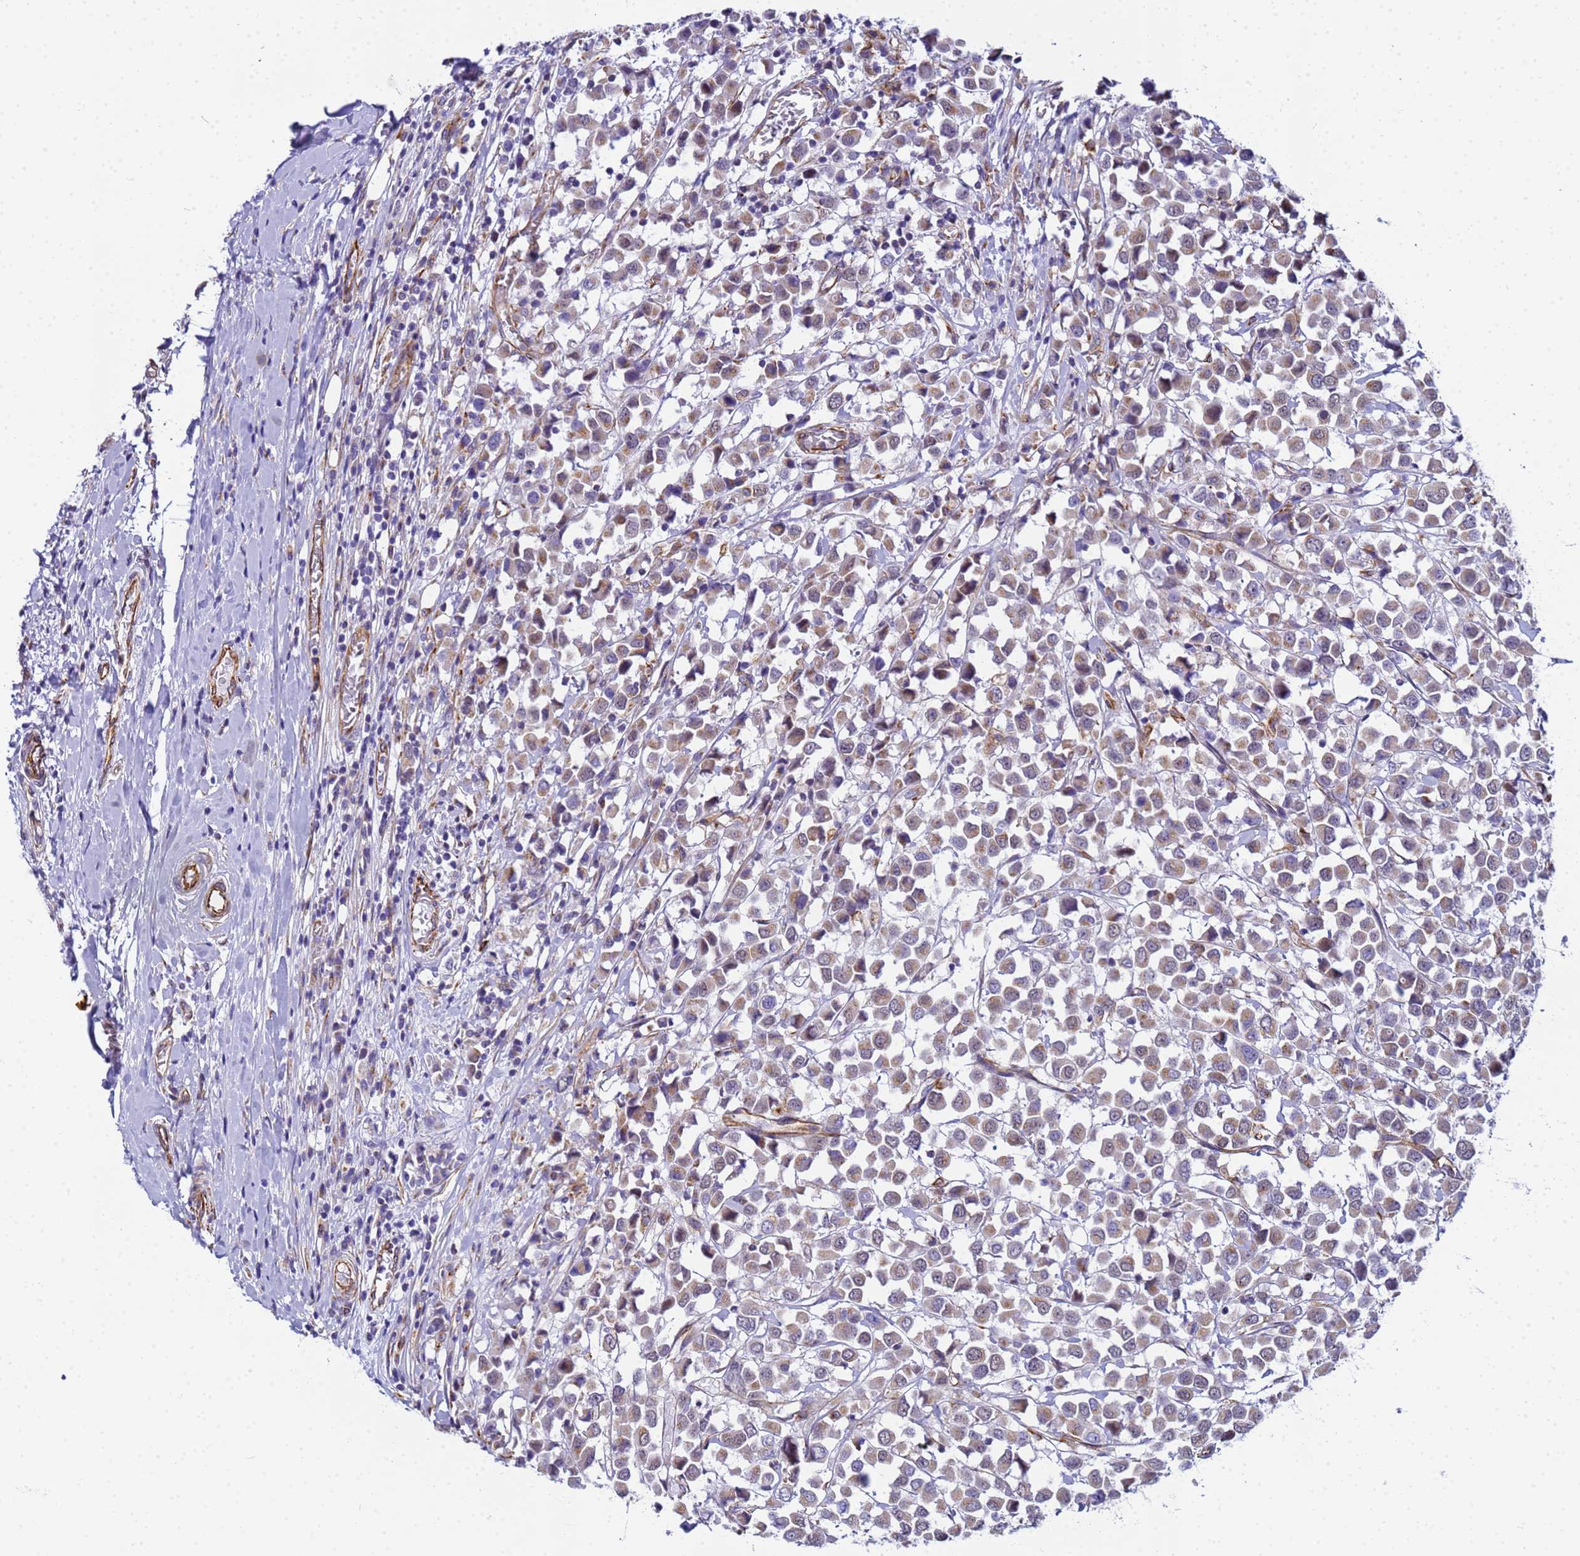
{"staining": {"intensity": "weak", "quantity": ">75%", "location": "cytoplasmic/membranous"}, "tissue": "breast cancer", "cell_type": "Tumor cells", "image_type": "cancer", "snomed": [{"axis": "morphology", "description": "Duct carcinoma"}, {"axis": "topography", "description": "Breast"}], "caption": "A histopathology image of intraductal carcinoma (breast) stained for a protein shows weak cytoplasmic/membranous brown staining in tumor cells. (DAB (3,3'-diaminobenzidine) = brown stain, brightfield microscopy at high magnification).", "gene": "UBXN2B", "patient": {"sex": "female", "age": 61}}